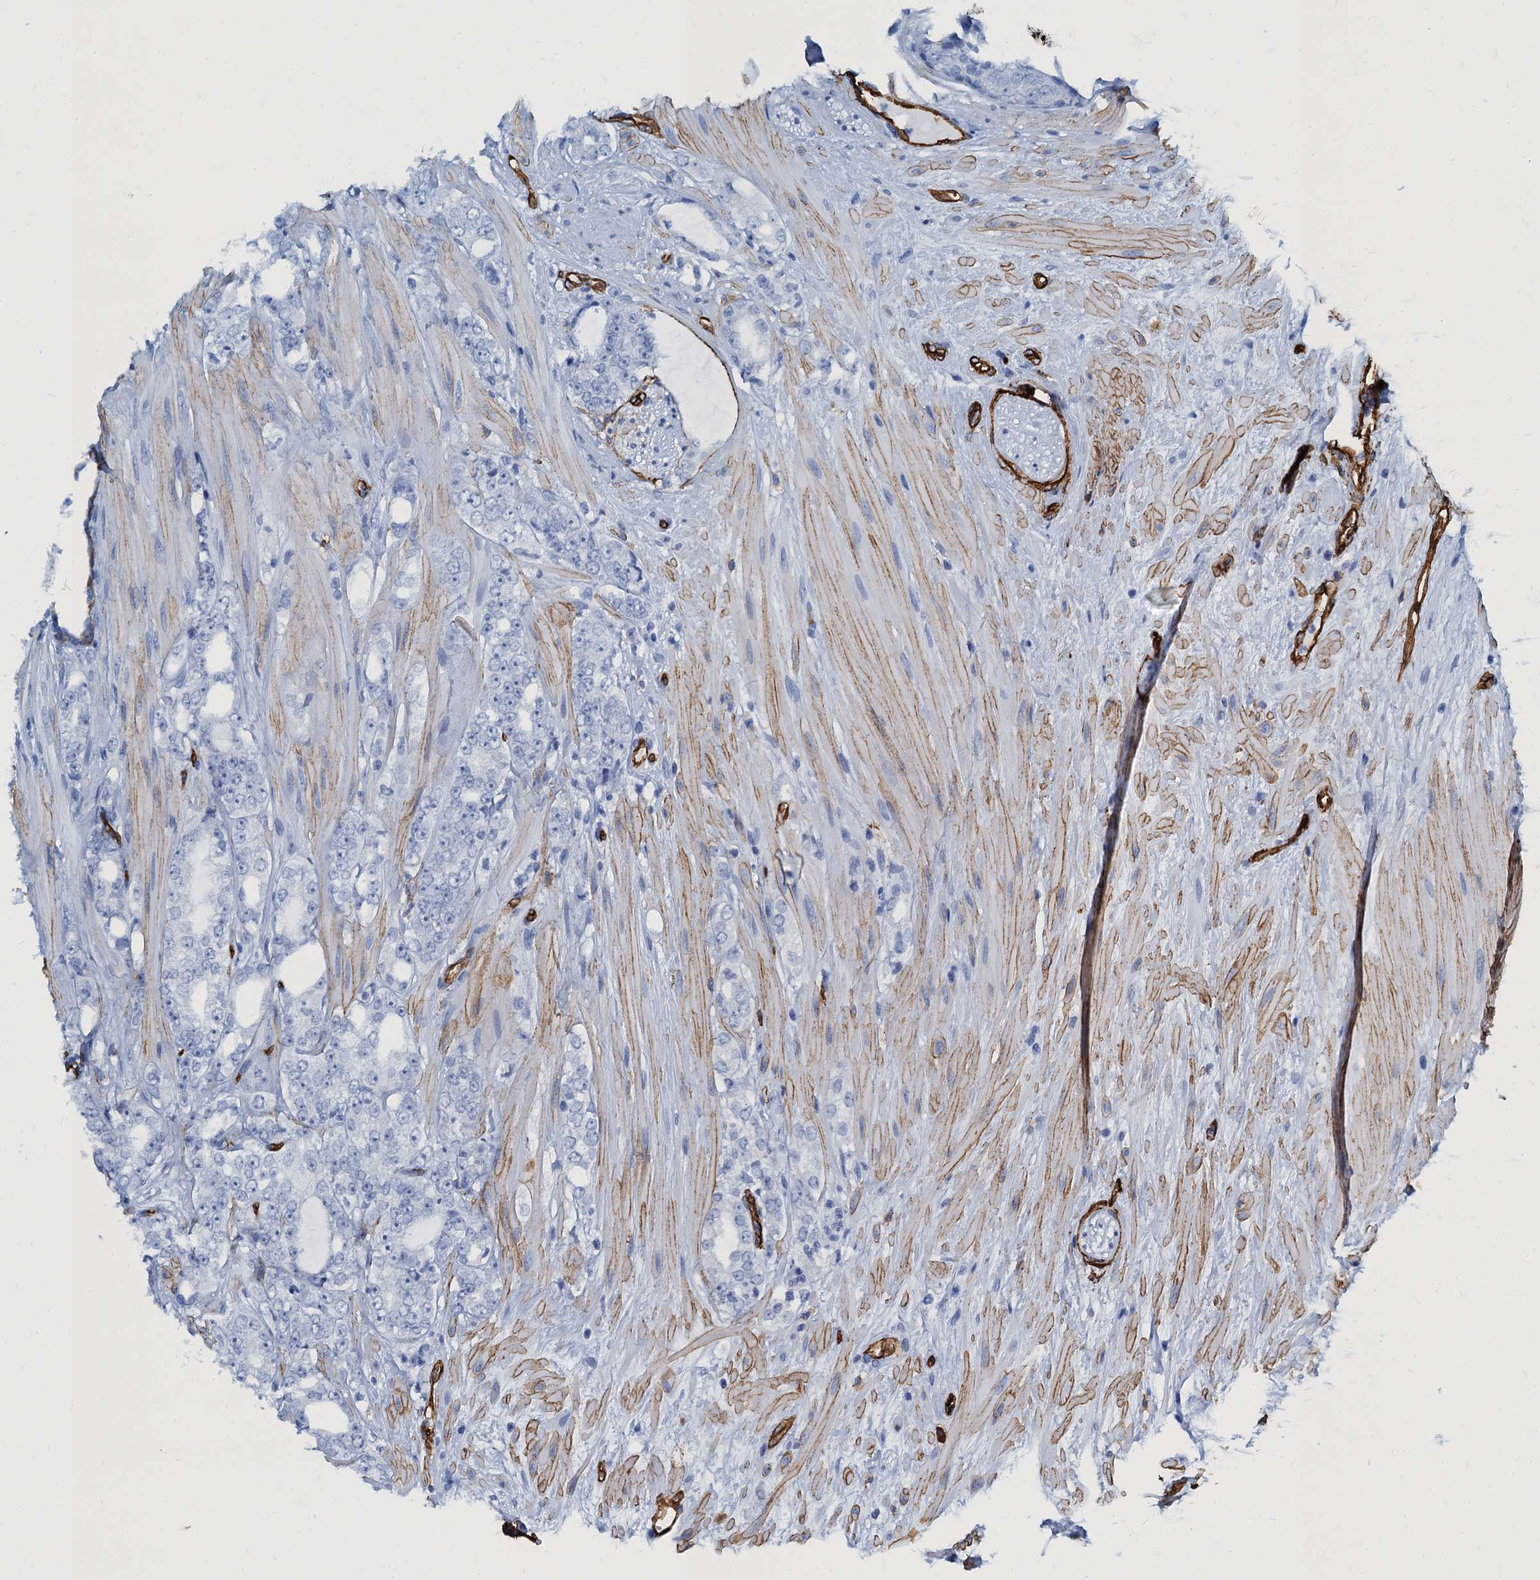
{"staining": {"intensity": "negative", "quantity": "none", "location": "none"}, "tissue": "prostate cancer", "cell_type": "Tumor cells", "image_type": "cancer", "snomed": [{"axis": "morphology", "description": "Adenocarcinoma, High grade"}, {"axis": "topography", "description": "Prostate"}], "caption": "High magnification brightfield microscopy of prostate cancer stained with DAB (brown) and counterstained with hematoxylin (blue): tumor cells show no significant staining.", "gene": "CAVIN2", "patient": {"sex": "male", "age": 64}}